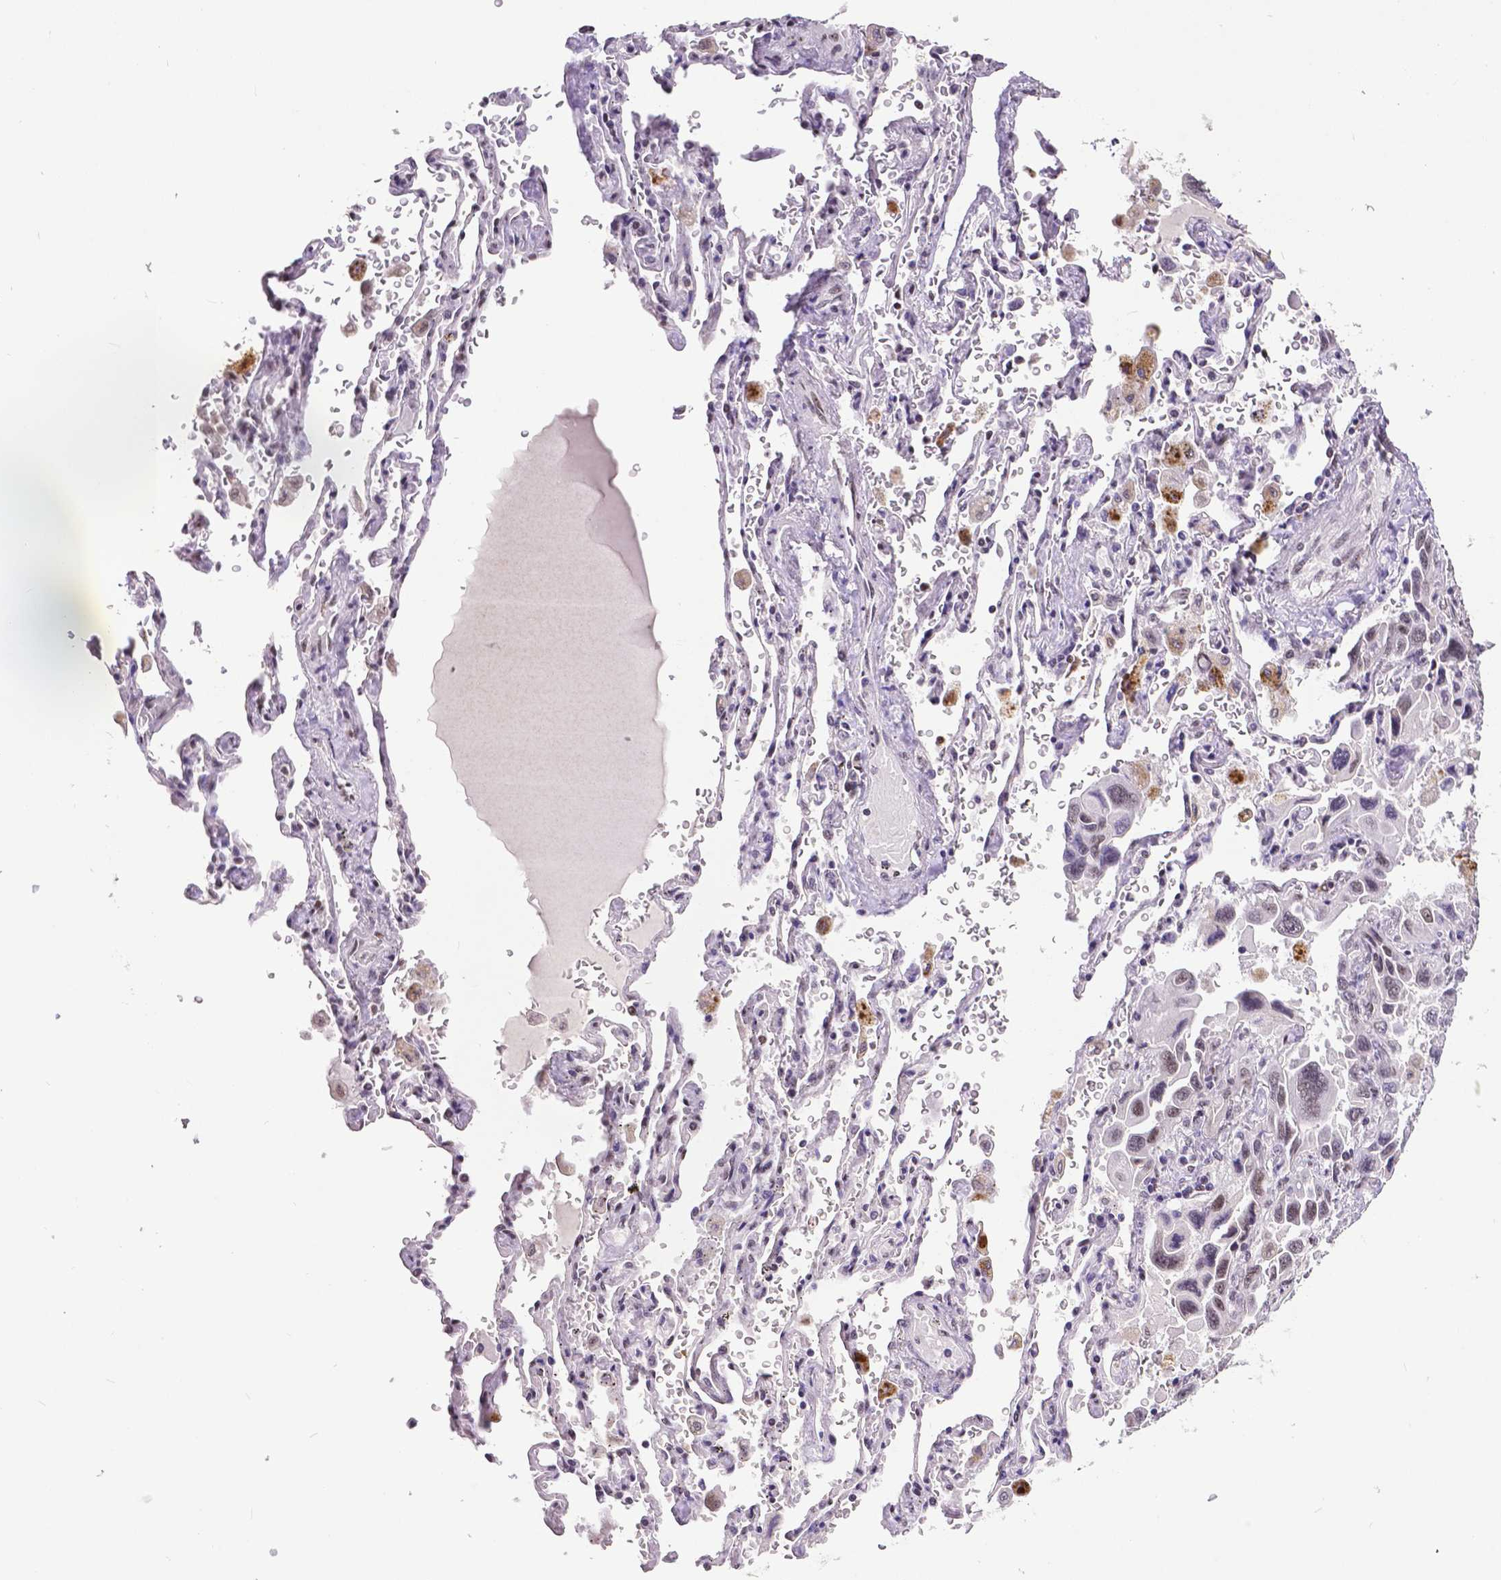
{"staining": {"intensity": "weak", "quantity": "<25%", "location": "cytoplasmic/membranous,nuclear"}, "tissue": "lung cancer", "cell_type": "Tumor cells", "image_type": "cancer", "snomed": [{"axis": "morphology", "description": "Adenocarcinoma, NOS"}, {"axis": "topography", "description": "Lung"}], "caption": "This image is of lung cancer stained with immunohistochemistry to label a protein in brown with the nuclei are counter-stained blue. There is no expression in tumor cells.", "gene": "ATRX", "patient": {"sex": "male", "age": 64}}